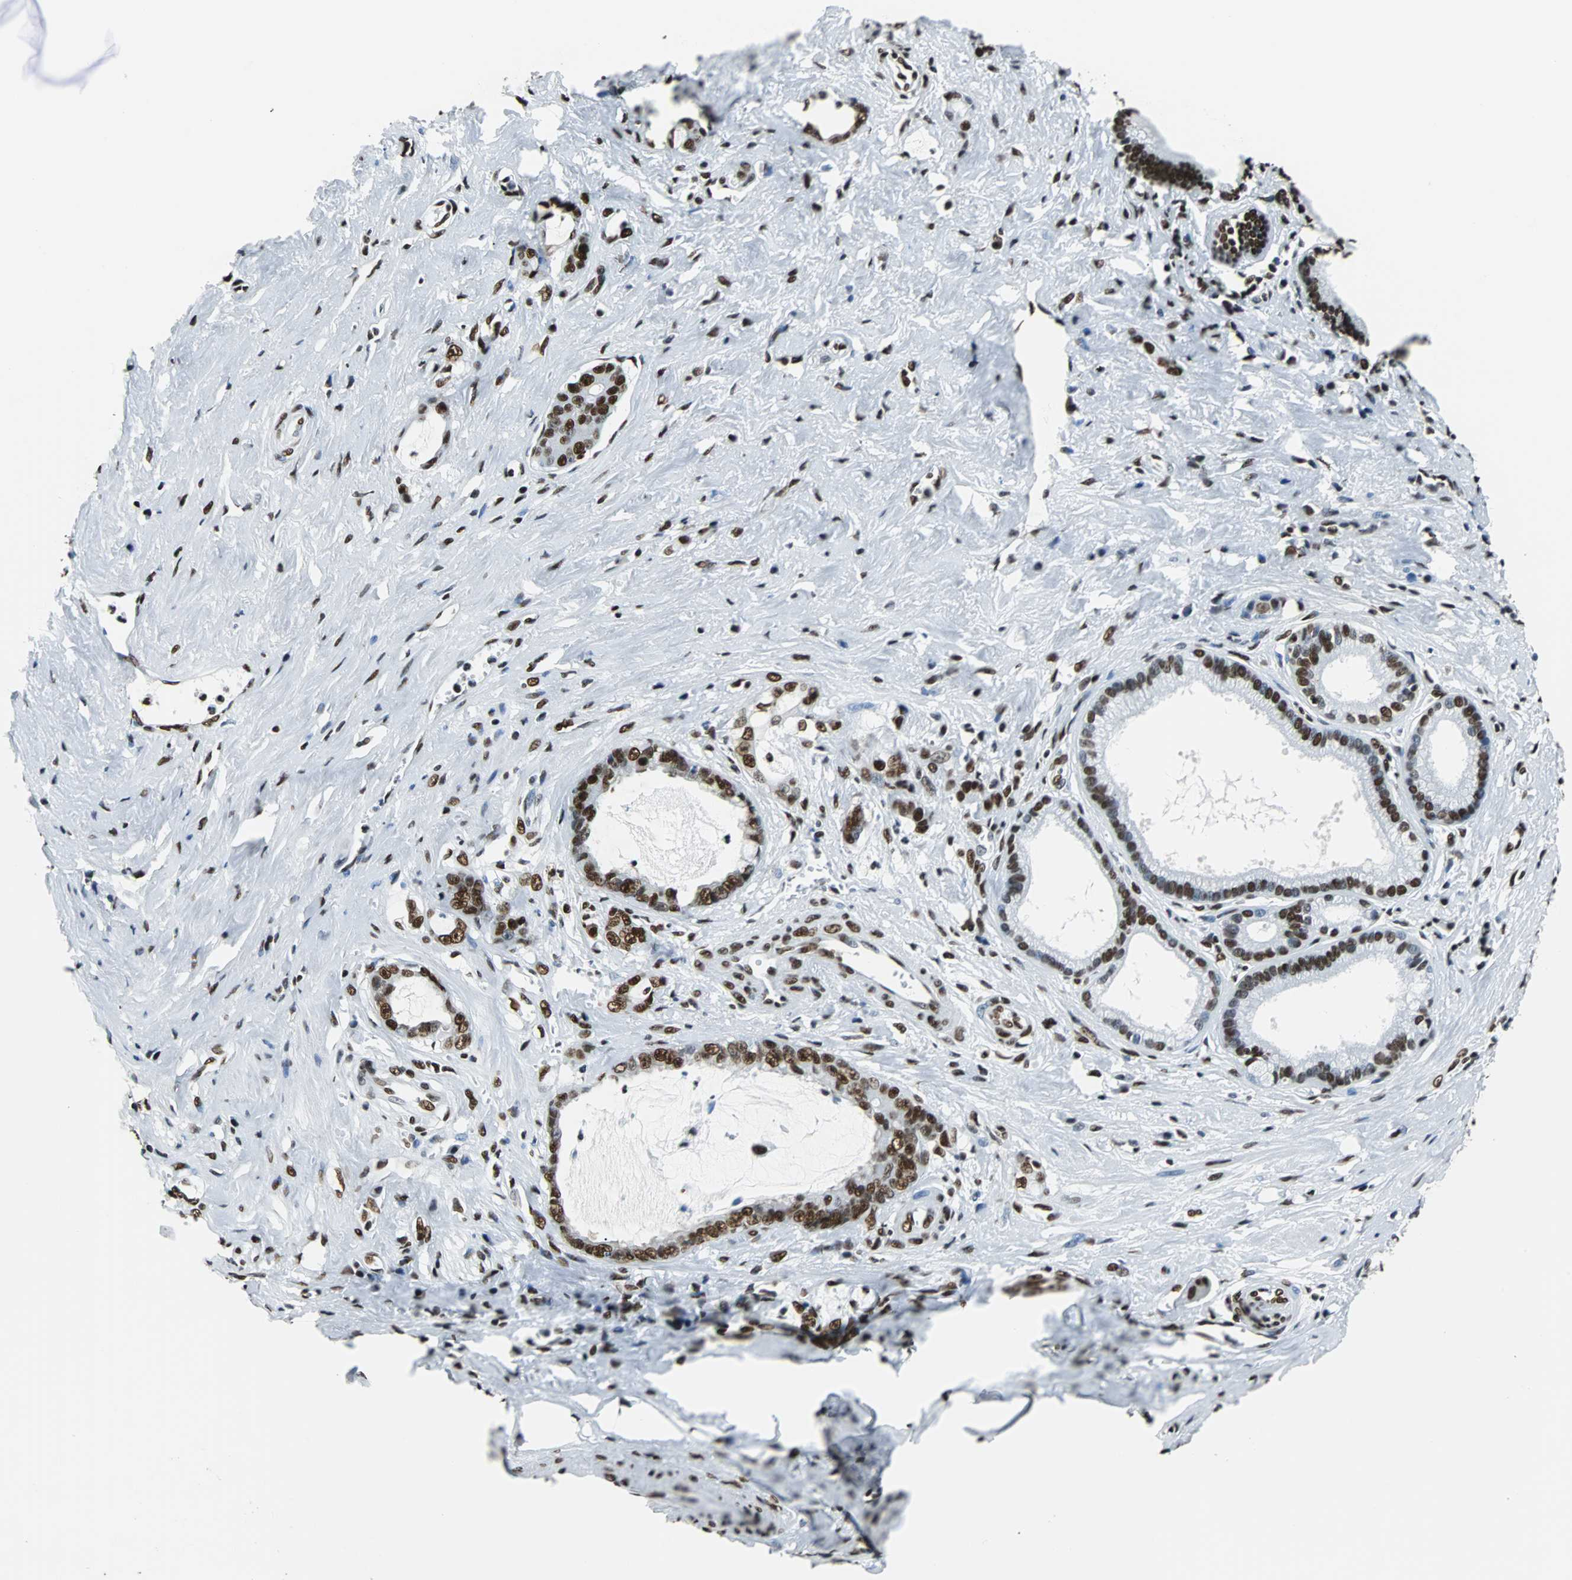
{"staining": {"intensity": "strong", "quantity": ">75%", "location": "nuclear"}, "tissue": "pancreatic cancer", "cell_type": "Tumor cells", "image_type": "cancer", "snomed": [{"axis": "morphology", "description": "Adenocarcinoma, NOS"}, {"axis": "topography", "description": "Pancreas"}], "caption": "About >75% of tumor cells in pancreatic cancer (adenocarcinoma) display strong nuclear protein staining as visualized by brown immunohistochemical staining.", "gene": "FUBP1", "patient": {"sex": "female", "age": 73}}